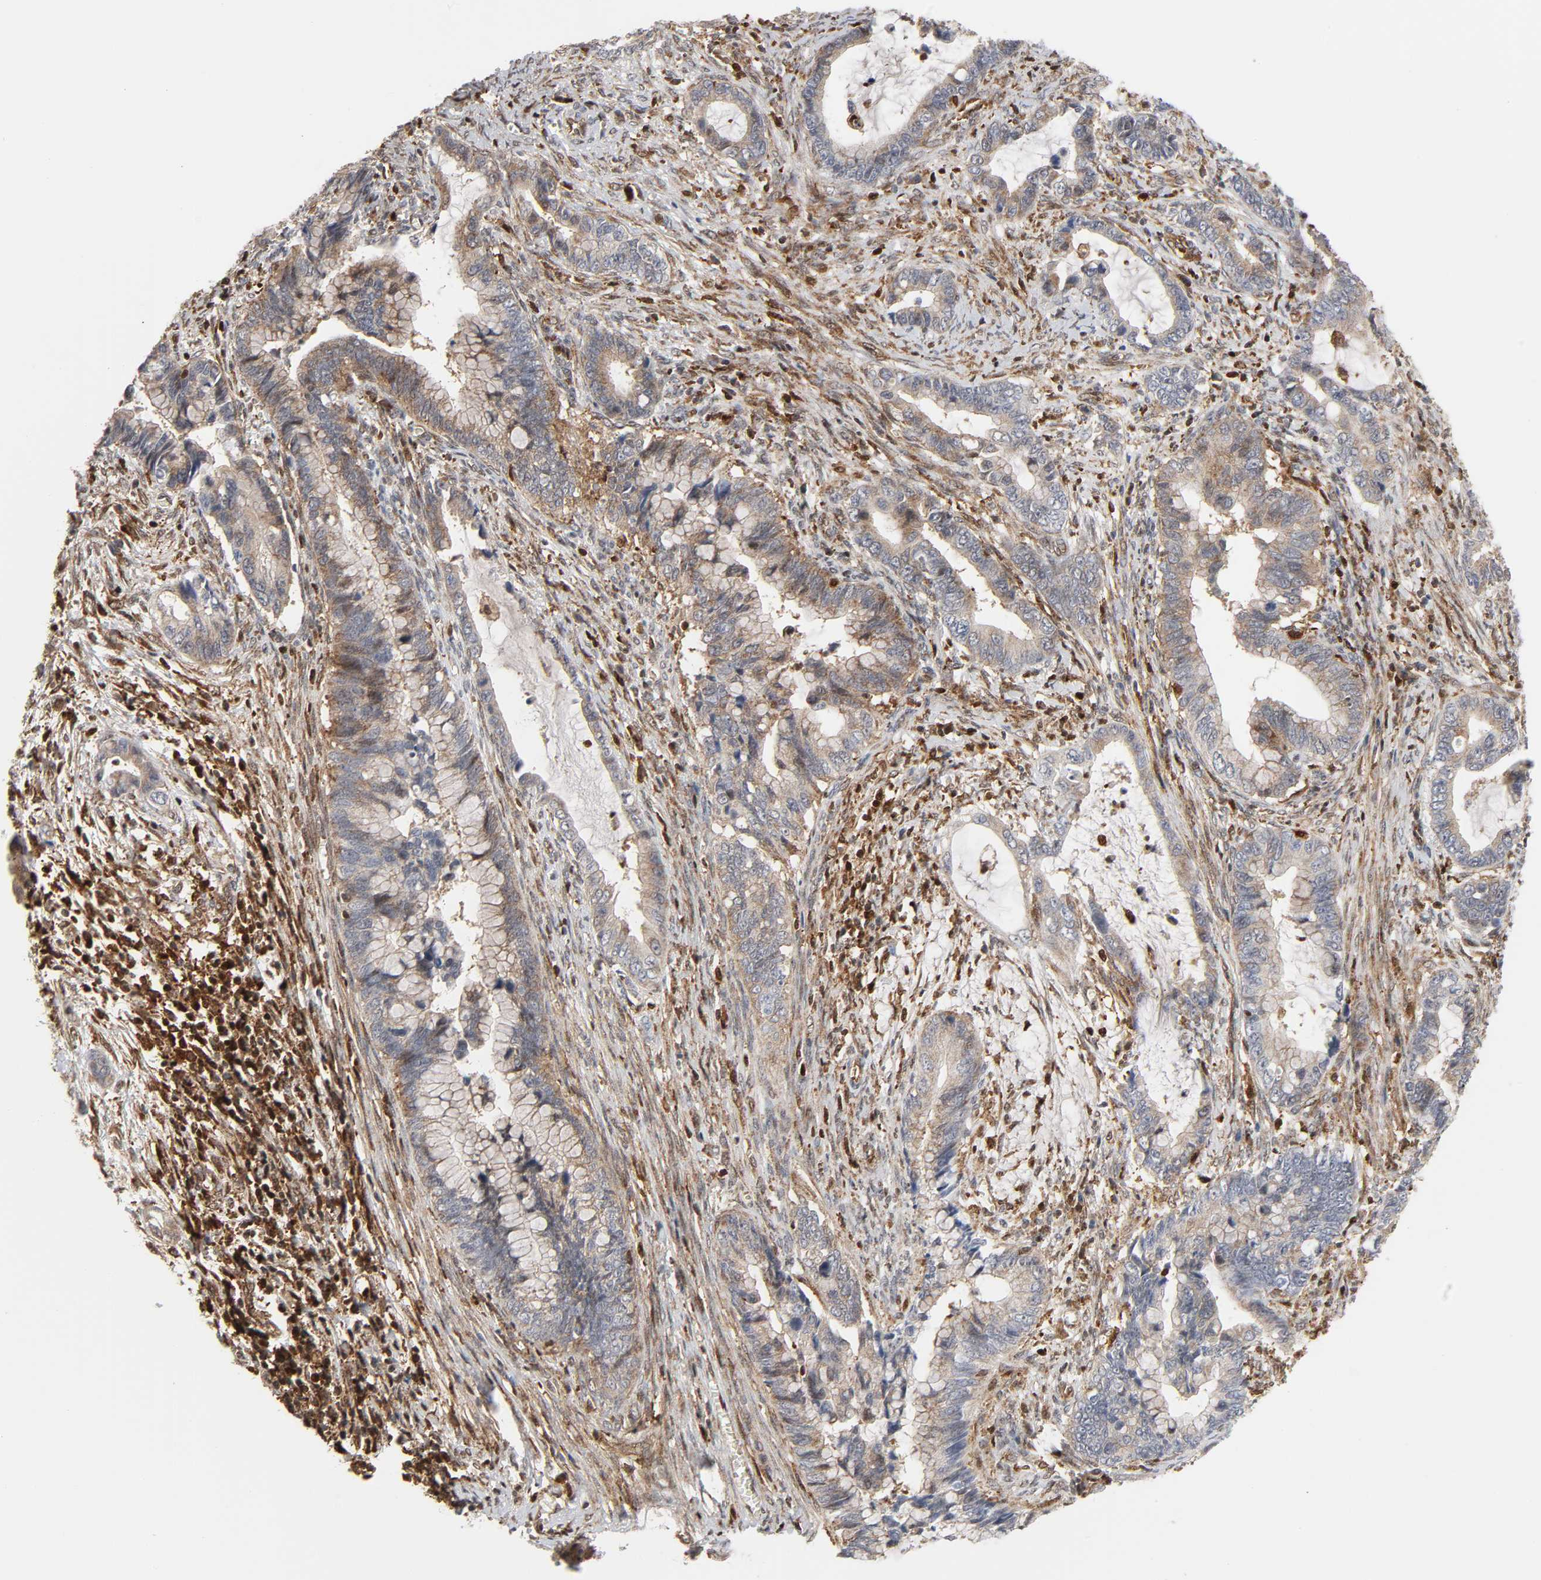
{"staining": {"intensity": "weak", "quantity": ">75%", "location": "cytoplasmic/membranous"}, "tissue": "cervical cancer", "cell_type": "Tumor cells", "image_type": "cancer", "snomed": [{"axis": "morphology", "description": "Adenocarcinoma, NOS"}, {"axis": "topography", "description": "Cervix"}], "caption": "Cervical cancer (adenocarcinoma) stained with a brown dye displays weak cytoplasmic/membranous positive positivity in about >75% of tumor cells.", "gene": "MAPK1", "patient": {"sex": "female", "age": 44}}